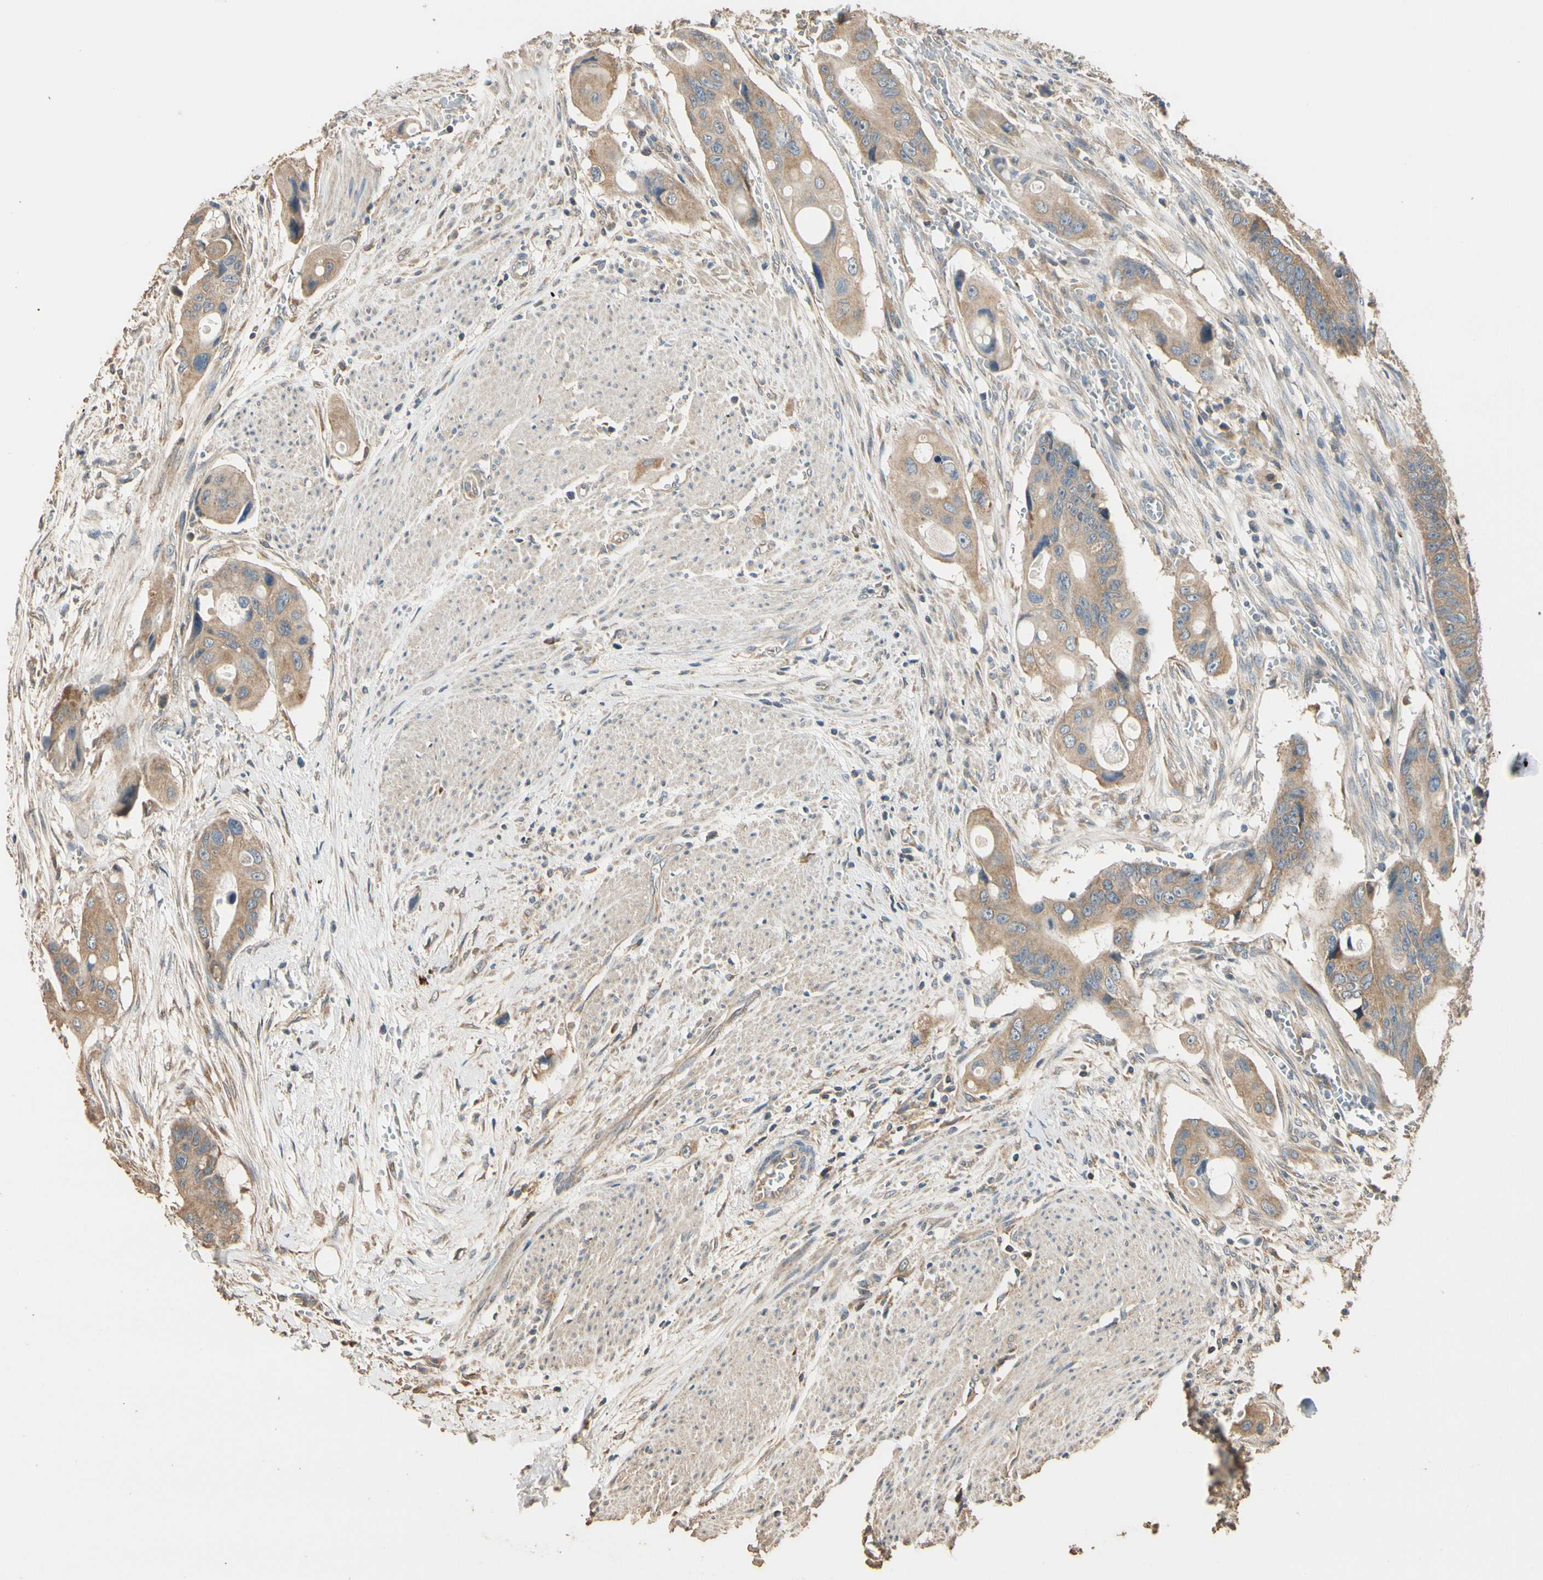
{"staining": {"intensity": "moderate", "quantity": ">75%", "location": "cytoplasmic/membranous"}, "tissue": "colorectal cancer", "cell_type": "Tumor cells", "image_type": "cancer", "snomed": [{"axis": "morphology", "description": "Adenocarcinoma, NOS"}, {"axis": "topography", "description": "Colon"}], "caption": "A brown stain shows moderate cytoplasmic/membranous expression of a protein in colorectal adenocarcinoma tumor cells. (DAB (3,3'-diaminobenzidine) IHC with brightfield microscopy, high magnification).", "gene": "STX18", "patient": {"sex": "female", "age": 57}}